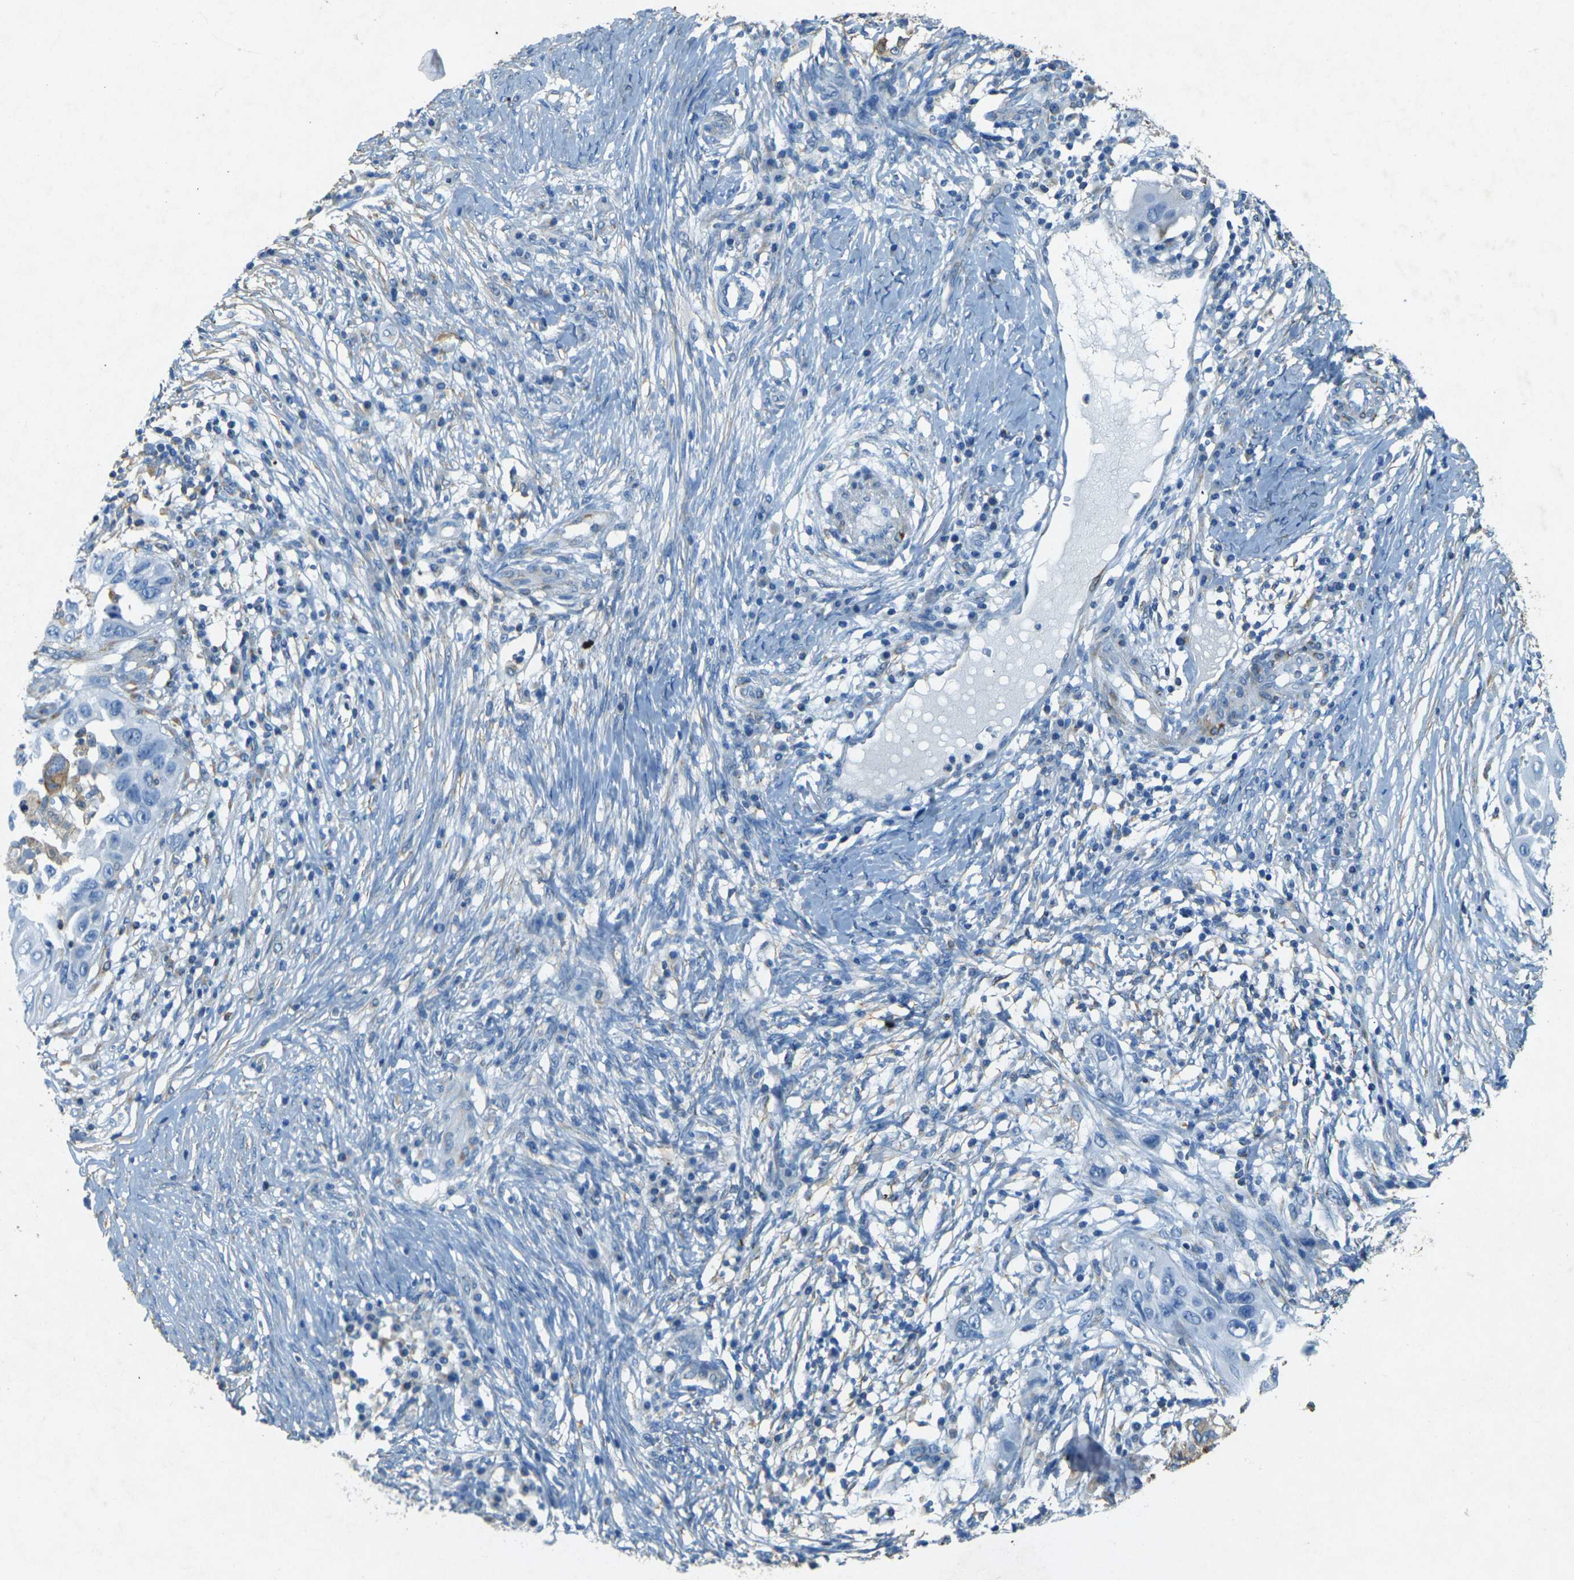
{"staining": {"intensity": "negative", "quantity": "none", "location": "none"}, "tissue": "skin cancer", "cell_type": "Tumor cells", "image_type": "cancer", "snomed": [{"axis": "morphology", "description": "Squamous cell carcinoma, NOS"}, {"axis": "topography", "description": "Skin"}], "caption": "Tumor cells are negative for protein expression in human skin squamous cell carcinoma.", "gene": "SORT1", "patient": {"sex": "female", "age": 44}}